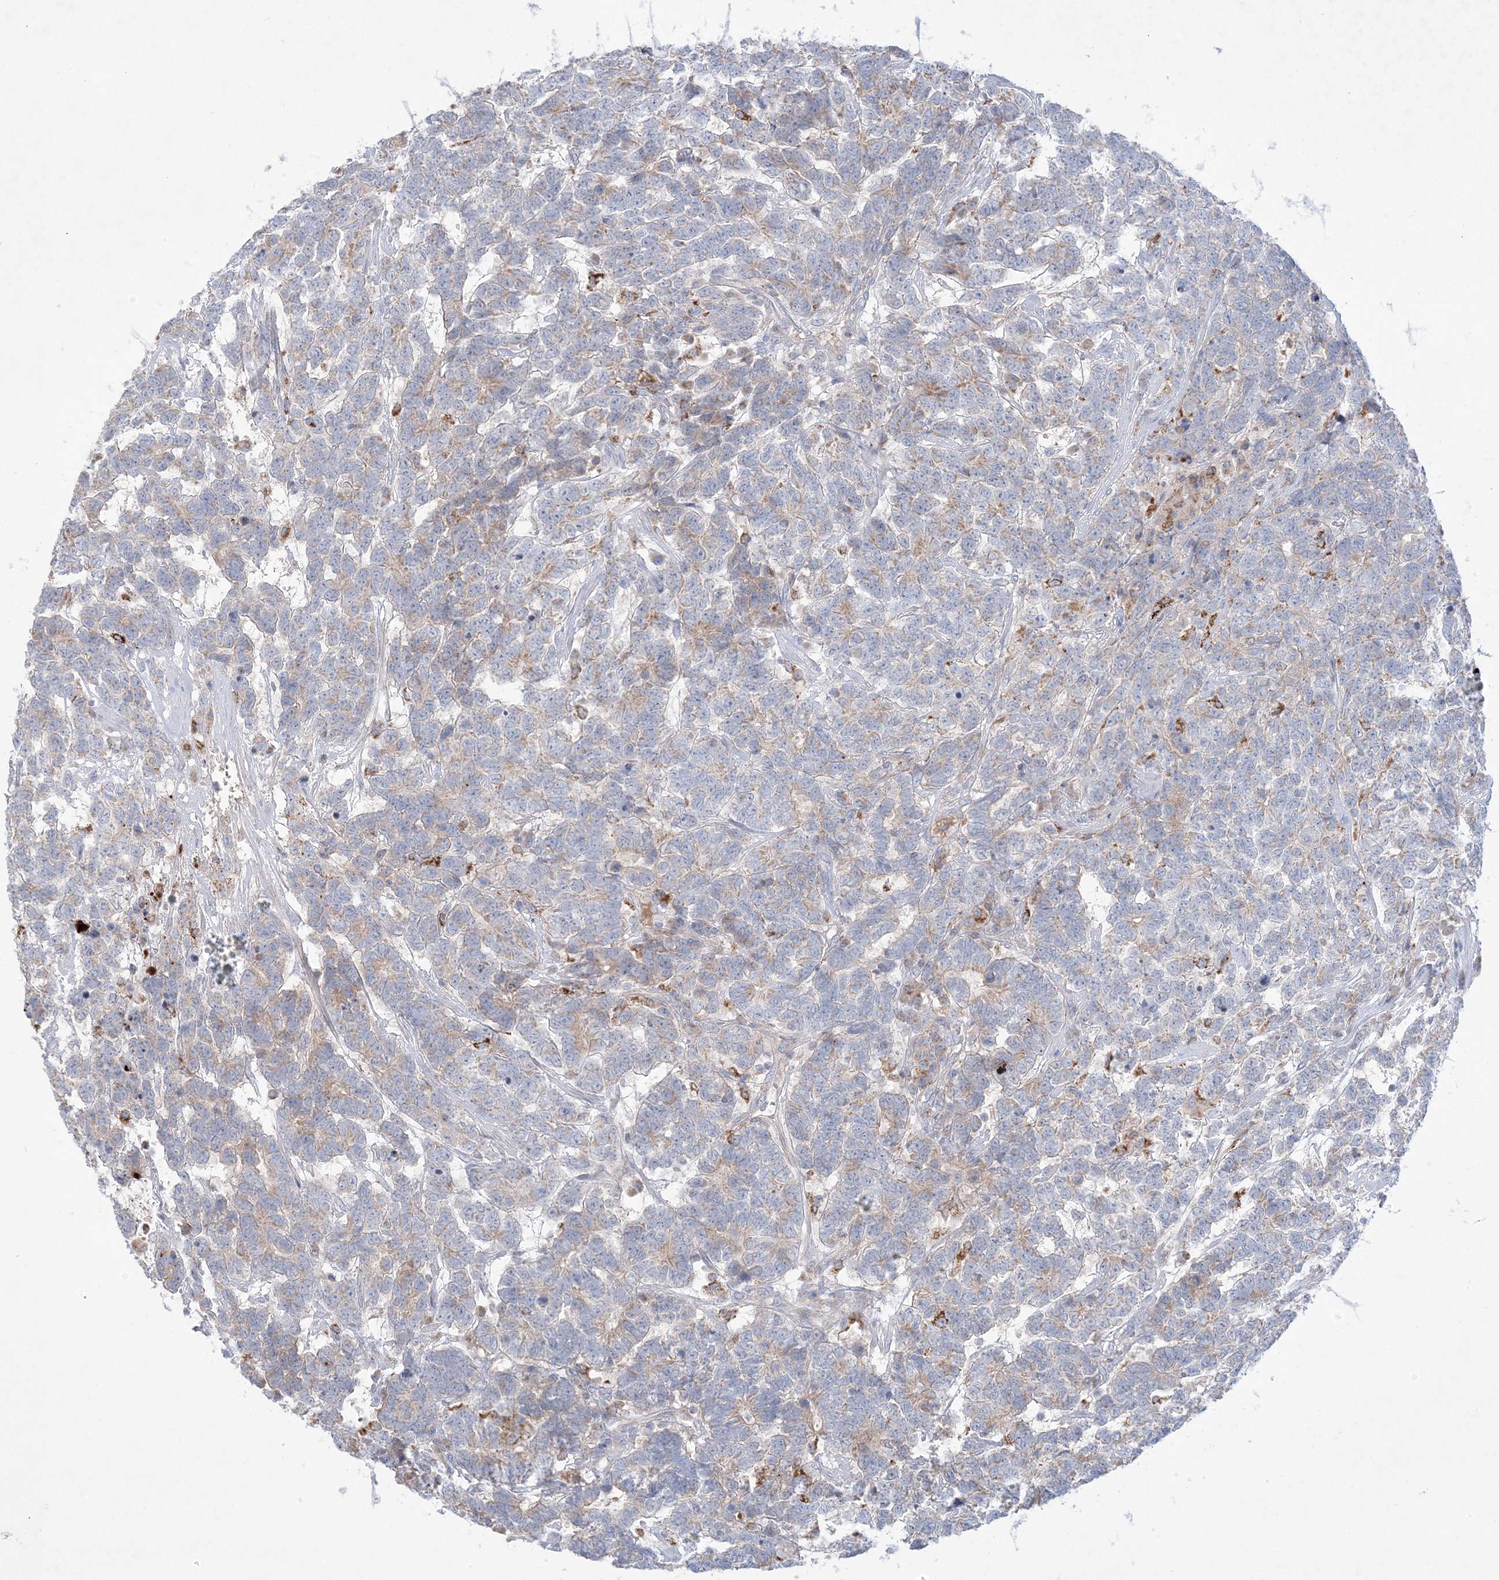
{"staining": {"intensity": "weak", "quantity": "<25%", "location": "cytoplasmic/membranous"}, "tissue": "testis cancer", "cell_type": "Tumor cells", "image_type": "cancer", "snomed": [{"axis": "morphology", "description": "Carcinoma, Embryonal, NOS"}, {"axis": "topography", "description": "Testis"}], "caption": "Micrograph shows no significant protein positivity in tumor cells of testis cancer (embryonal carcinoma). The staining was performed using DAB to visualize the protein expression in brown, while the nuclei were stained in blue with hematoxylin (Magnification: 20x).", "gene": "KCTD6", "patient": {"sex": "male", "age": 26}}